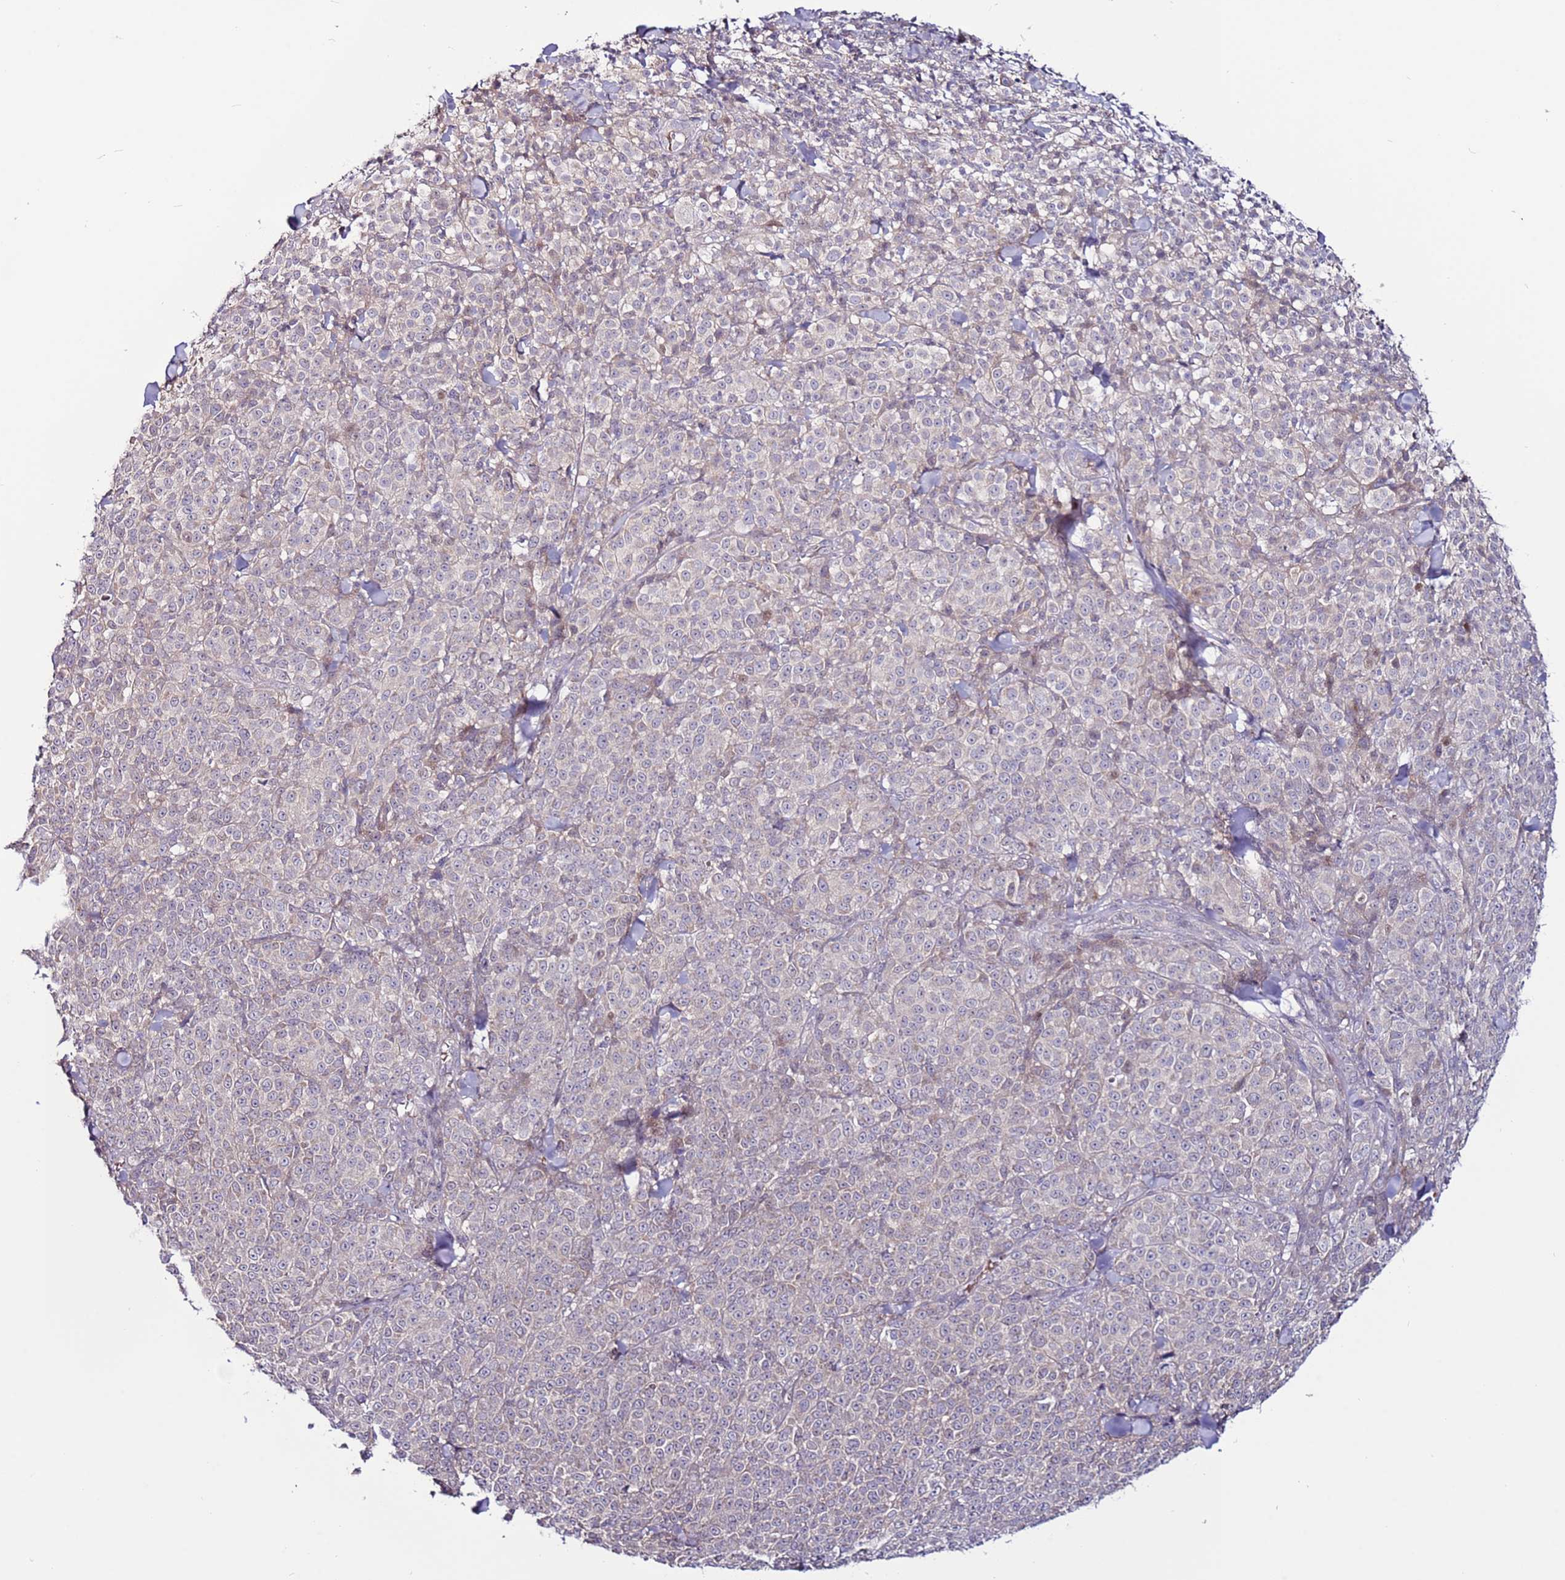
{"staining": {"intensity": "negative", "quantity": "none", "location": "none"}, "tissue": "melanoma", "cell_type": "Tumor cells", "image_type": "cancer", "snomed": [{"axis": "morphology", "description": "Normal tissue, NOS"}, {"axis": "morphology", "description": "Malignant melanoma, NOS"}, {"axis": "topography", "description": "Skin"}], "caption": "The IHC image has no significant expression in tumor cells of melanoma tissue. The staining is performed using DAB (3,3'-diaminobenzidine) brown chromogen with nuclei counter-stained in using hematoxylin.", "gene": "MTG2", "patient": {"sex": "female", "age": 34}}